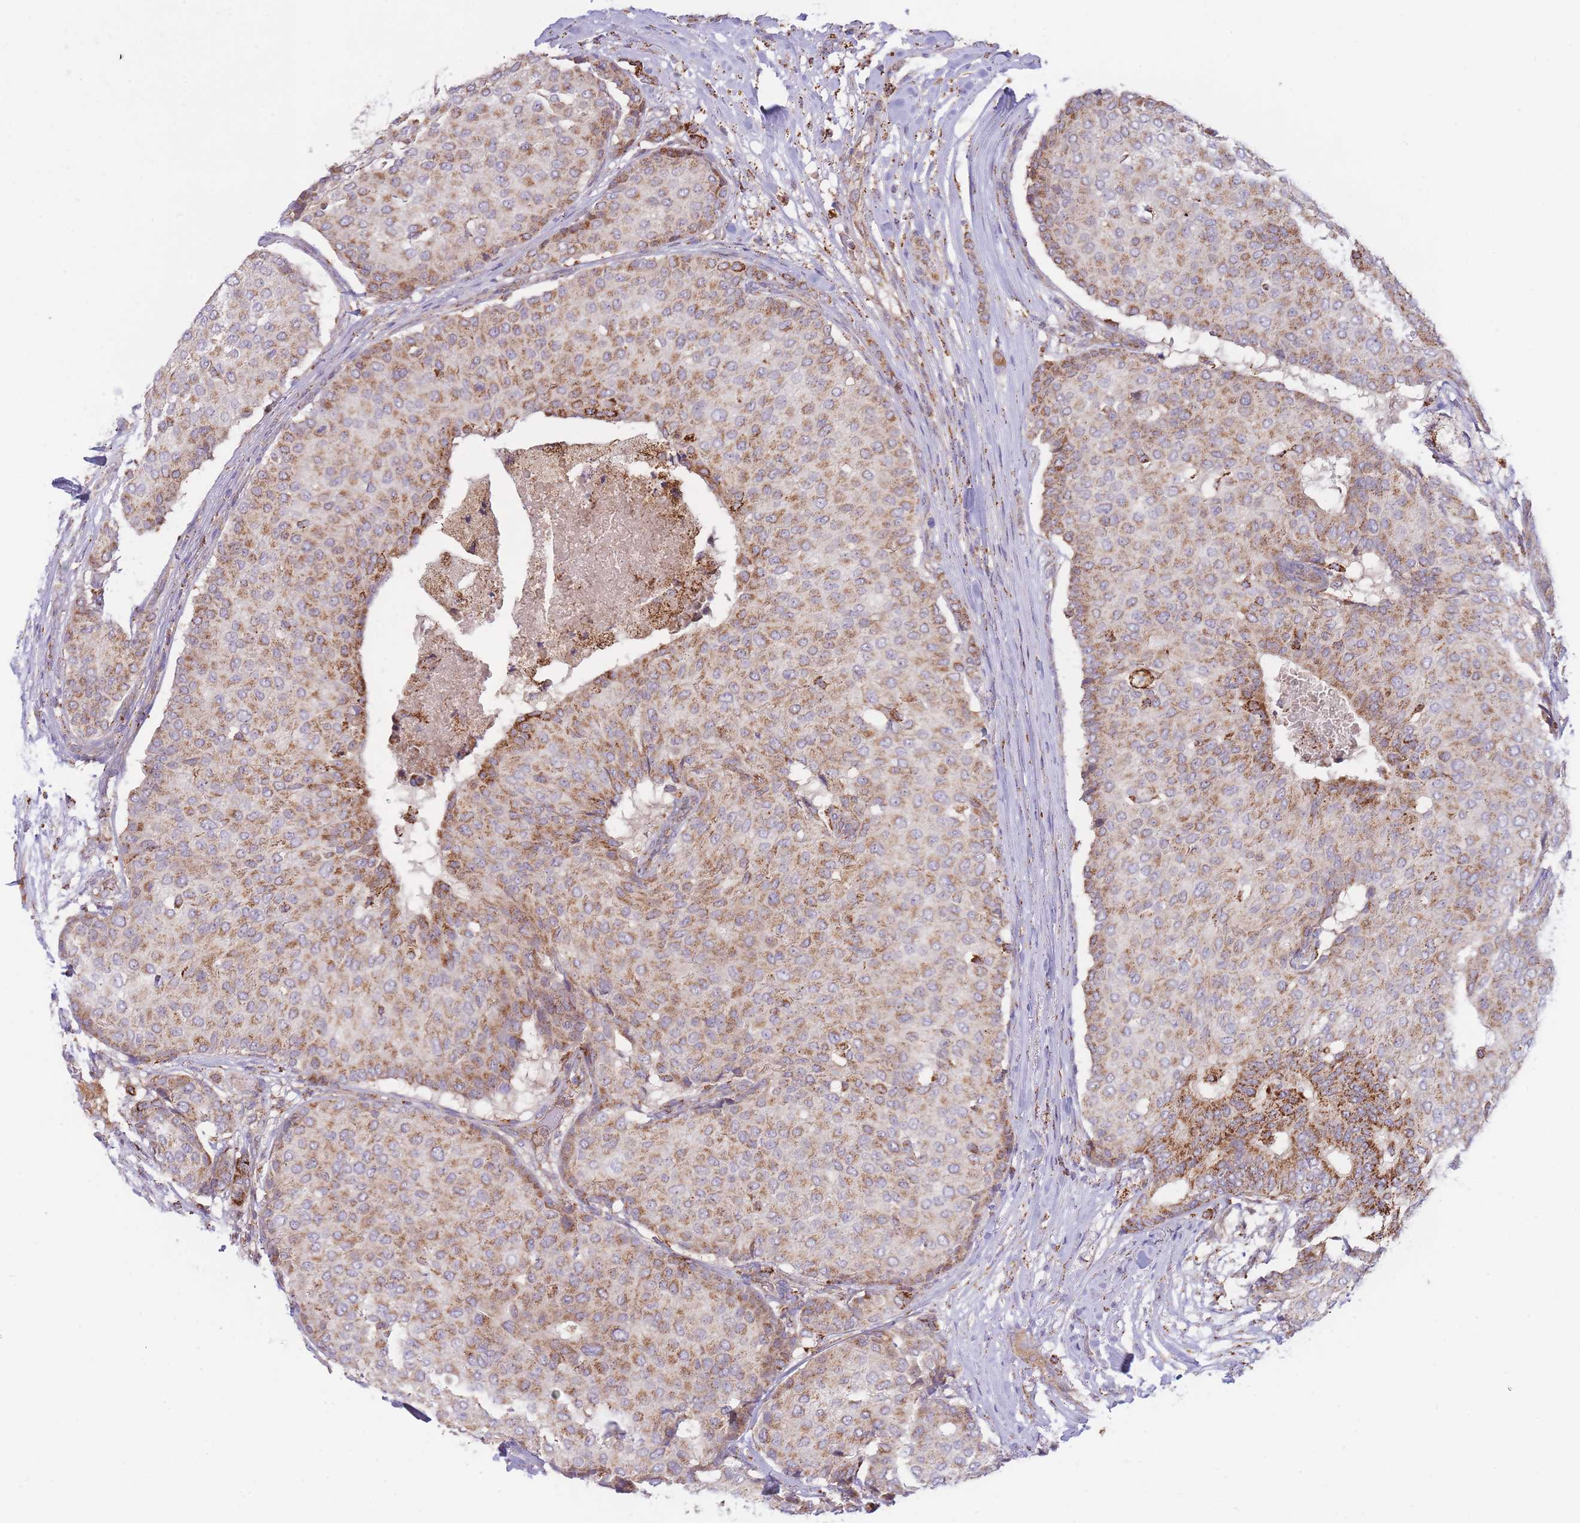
{"staining": {"intensity": "moderate", "quantity": ">75%", "location": "cytoplasmic/membranous"}, "tissue": "breast cancer", "cell_type": "Tumor cells", "image_type": "cancer", "snomed": [{"axis": "morphology", "description": "Duct carcinoma"}, {"axis": "topography", "description": "Breast"}], "caption": "Protein staining demonstrates moderate cytoplasmic/membranous expression in about >75% of tumor cells in breast cancer (infiltrating ductal carcinoma).", "gene": "MRPL17", "patient": {"sex": "female", "age": 75}}